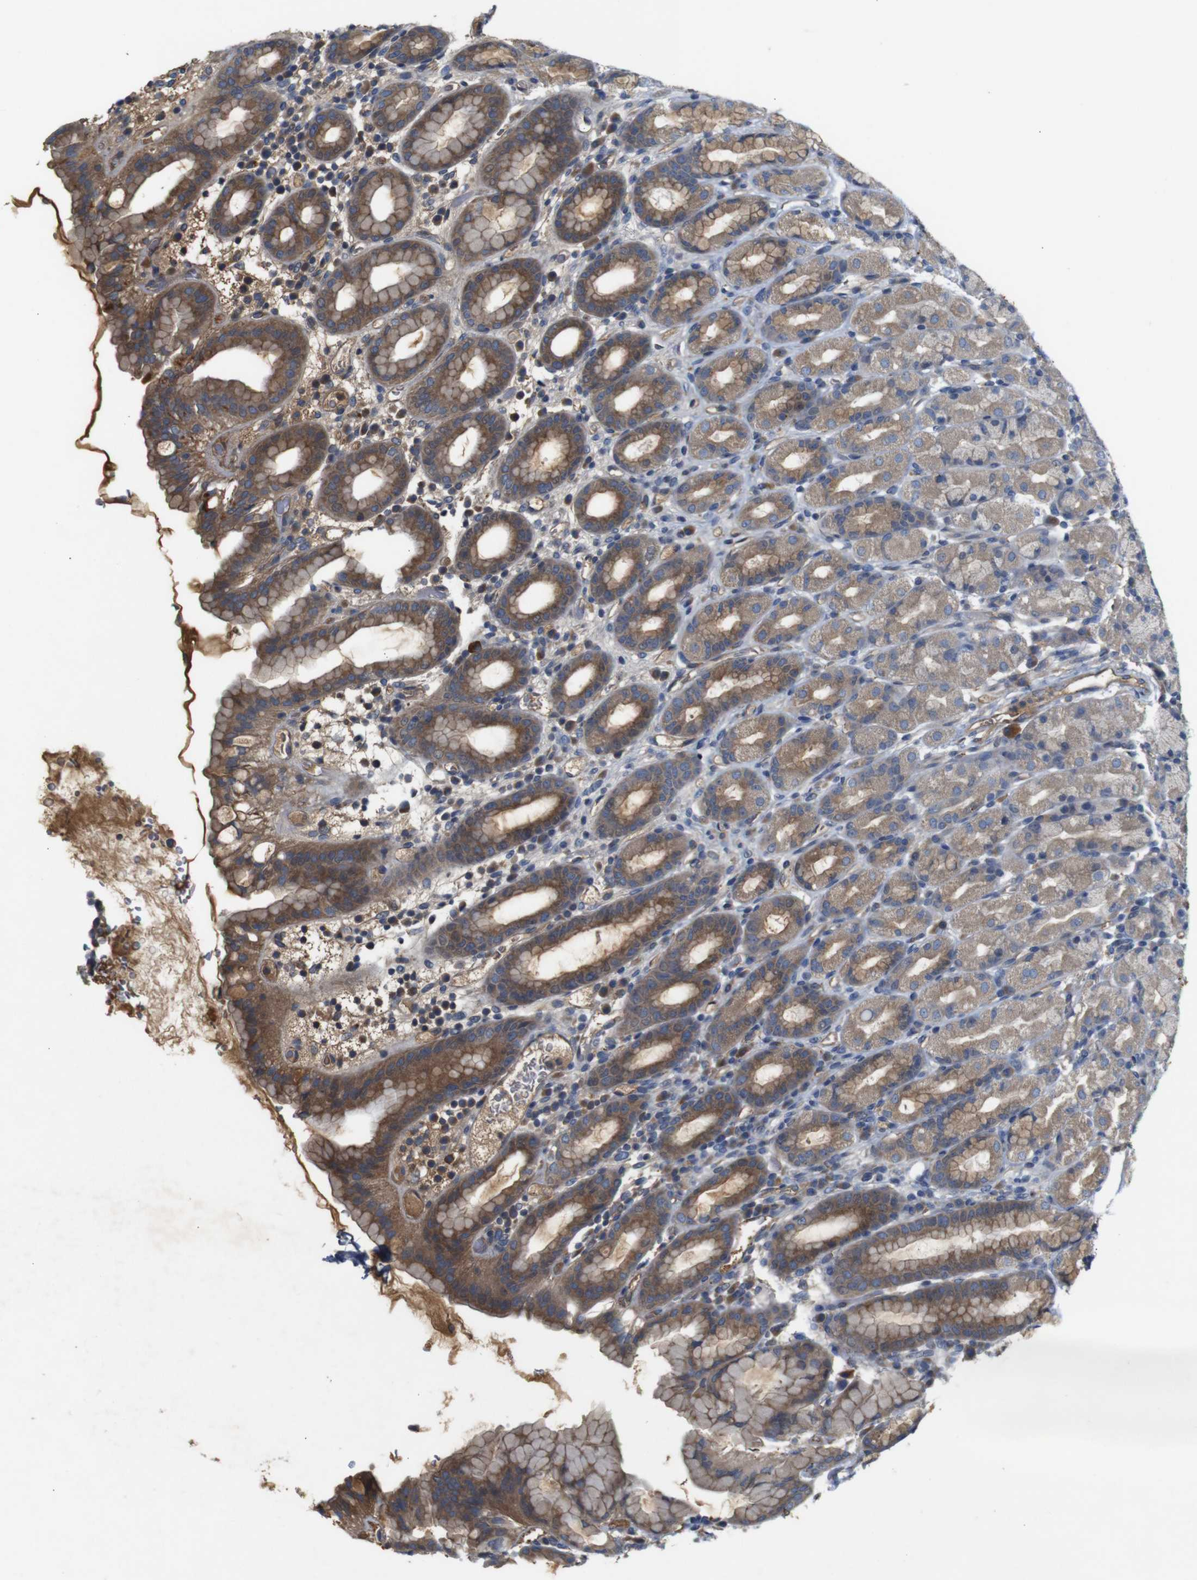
{"staining": {"intensity": "moderate", "quantity": ">75%", "location": "cytoplasmic/membranous"}, "tissue": "stomach", "cell_type": "Glandular cells", "image_type": "normal", "snomed": [{"axis": "morphology", "description": "Normal tissue, NOS"}, {"axis": "topography", "description": "Stomach, upper"}], "caption": "Immunohistochemistry of unremarkable stomach demonstrates medium levels of moderate cytoplasmic/membranous expression in approximately >75% of glandular cells. The staining was performed using DAB to visualize the protein expression in brown, while the nuclei were stained in blue with hematoxylin (Magnification: 20x).", "gene": "PTPN1", "patient": {"sex": "male", "age": 68}}